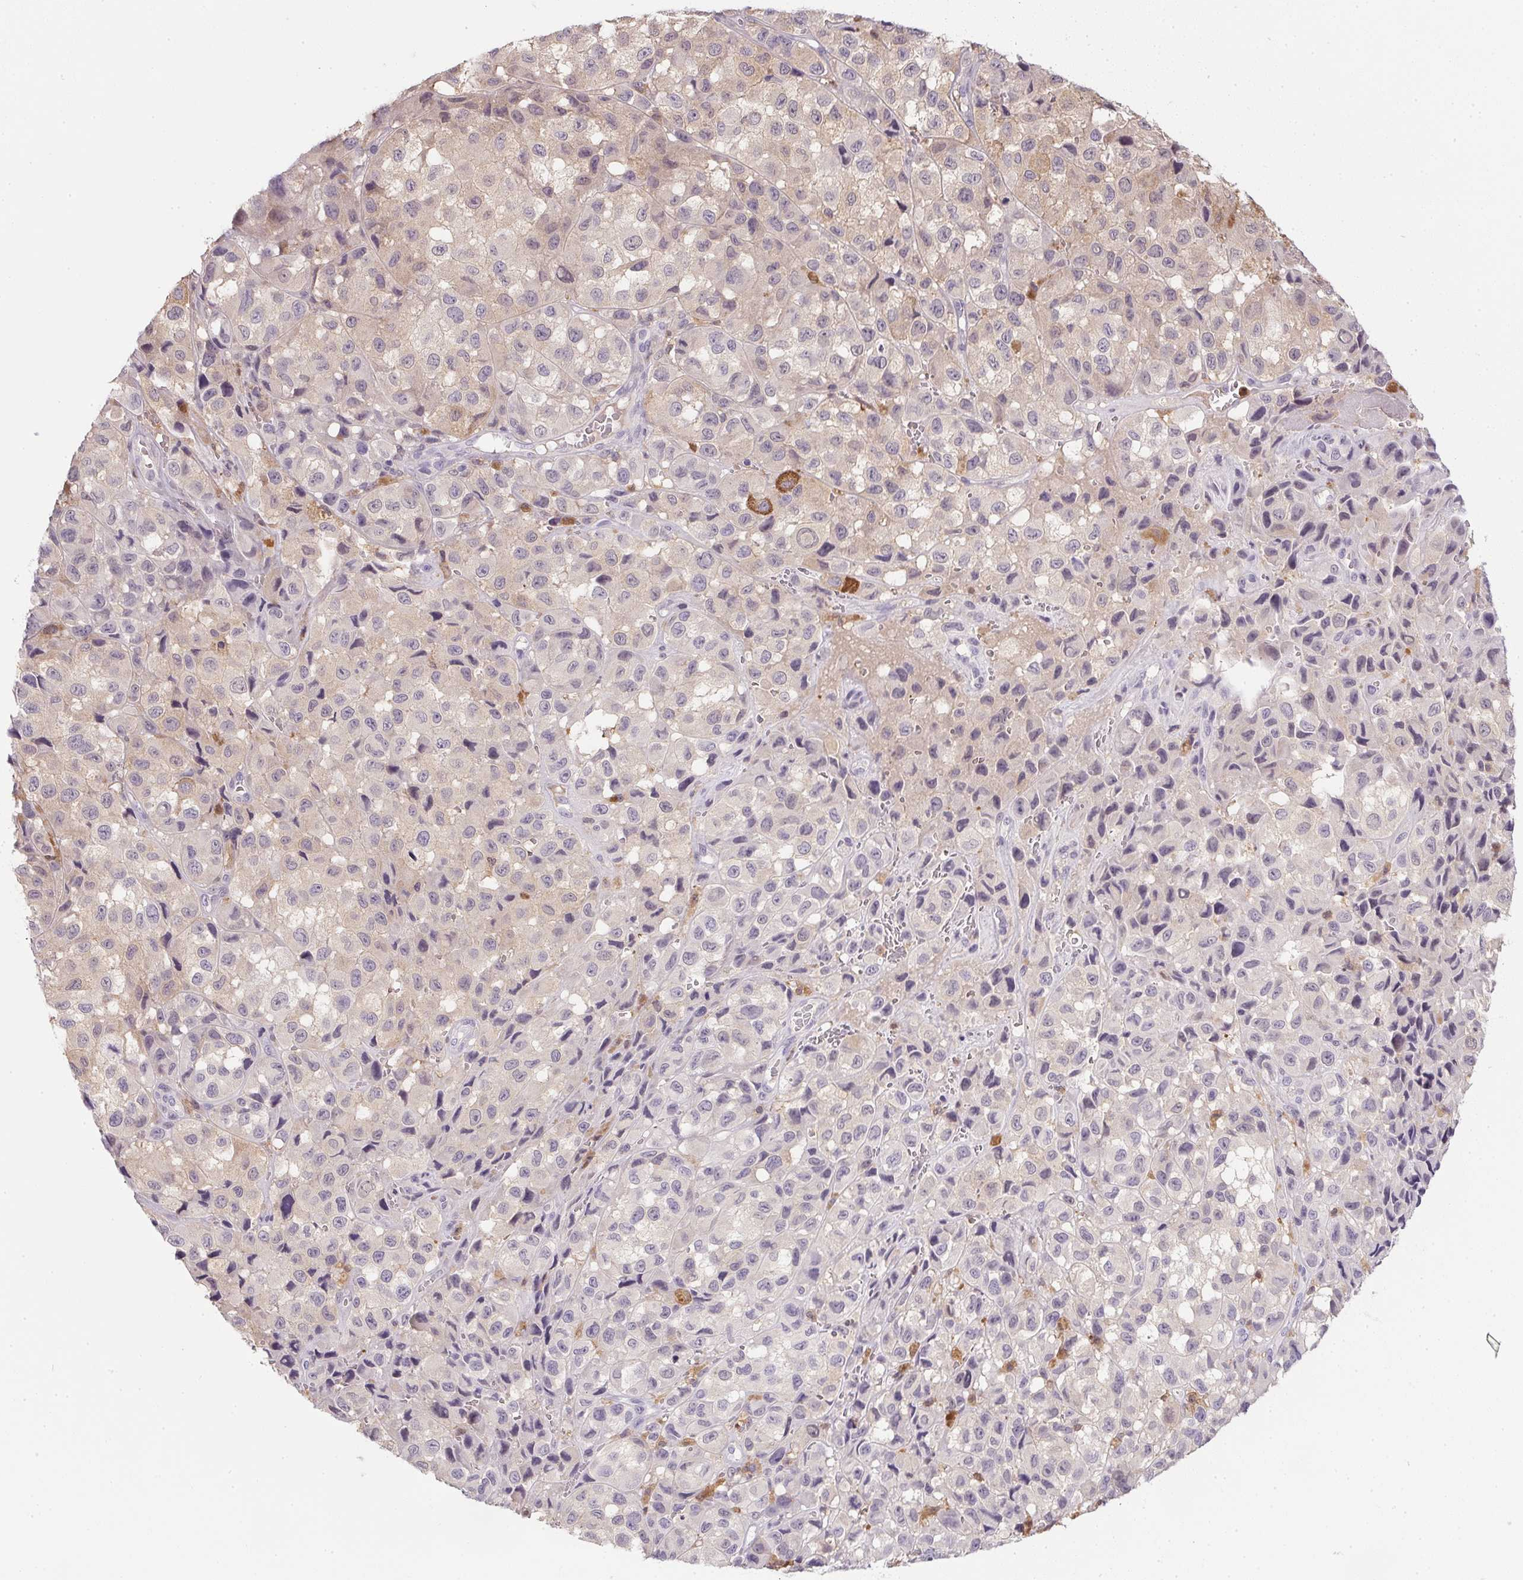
{"staining": {"intensity": "weak", "quantity": "<25%", "location": "cytoplasmic/membranous"}, "tissue": "melanoma", "cell_type": "Tumor cells", "image_type": "cancer", "snomed": [{"axis": "morphology", "description": "Malignant melanoma, NOS"}, {"axis": "topography", "description": "Skin"}], "caption": "A micrograph of melanoma stained for a protein displays no brown staining in tumor cells. (DAB immunohistochemistry with hematoxylin counter stain).", "gene": "DNAJC5G", "patient": {"sex": "male", "age": 93}}